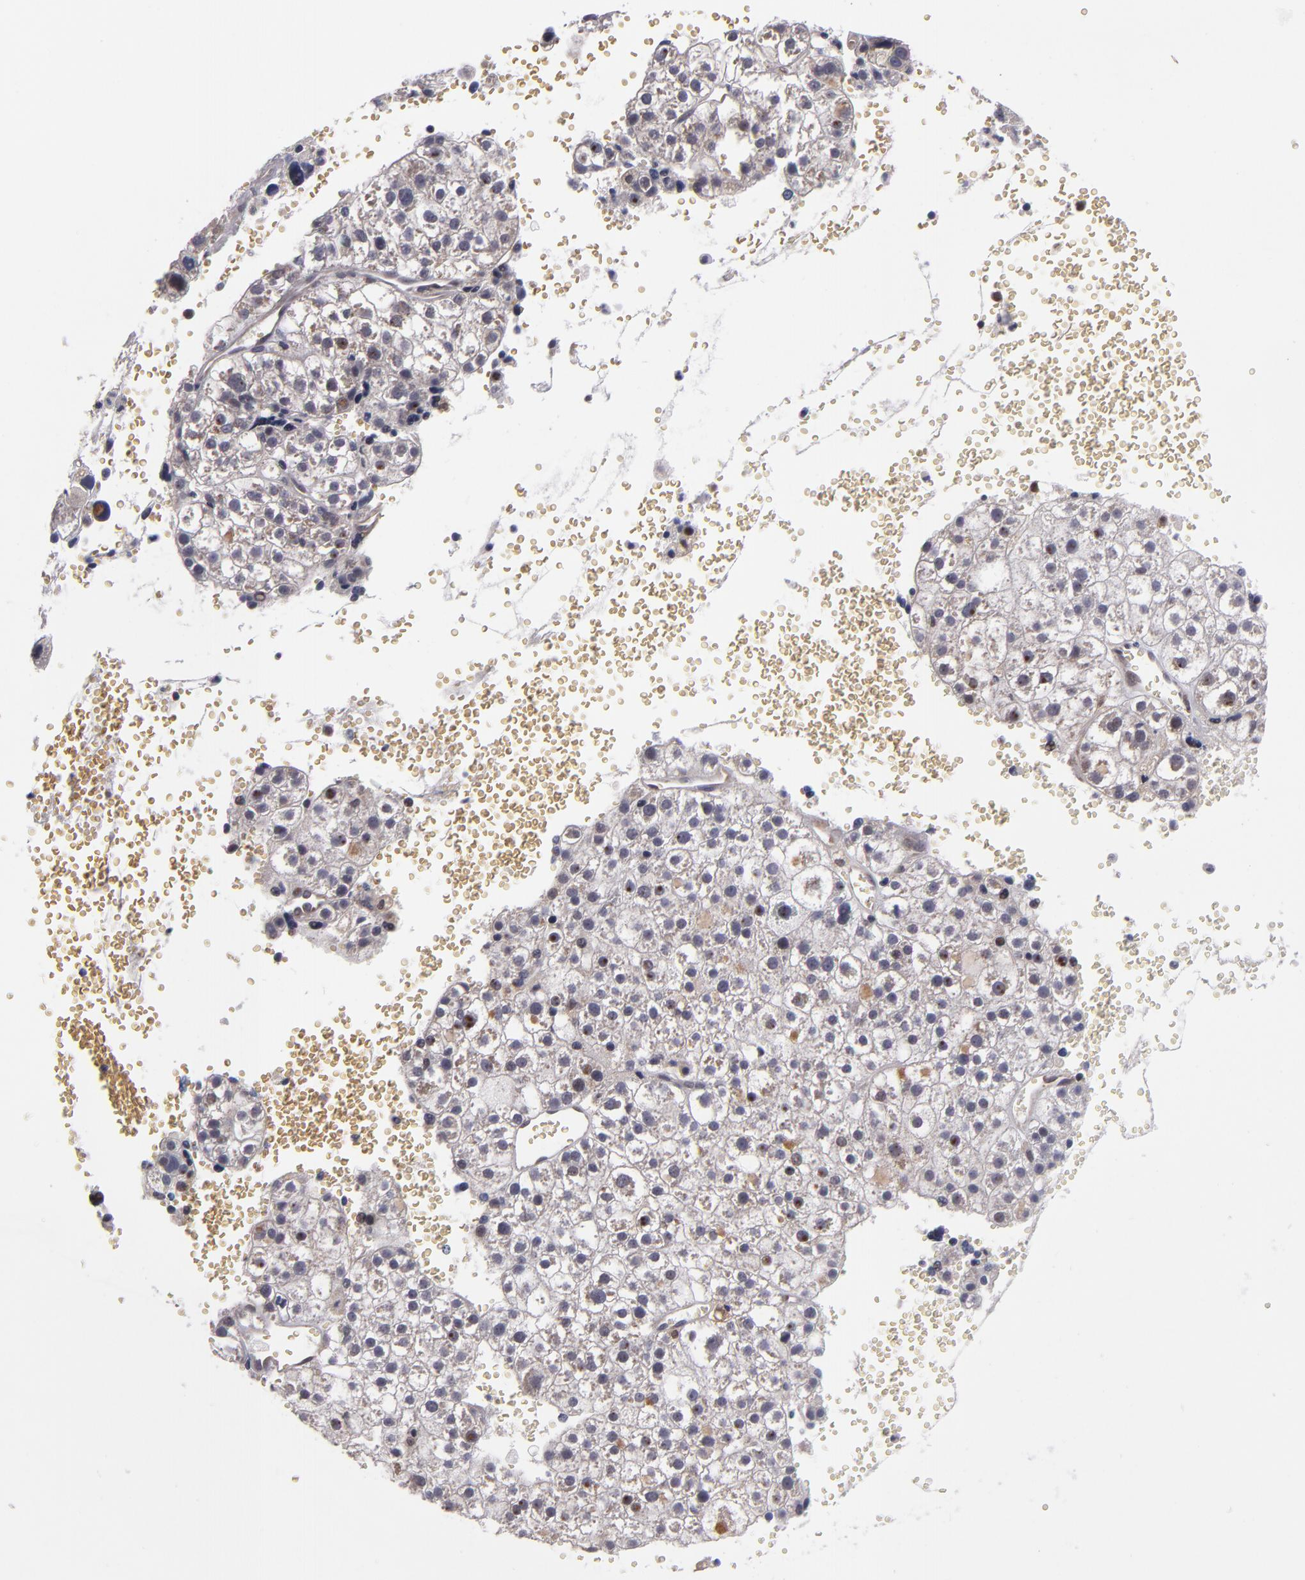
{"staining": {"intensity": "weak", "quantity": "<25%", "location": "cytoplasmic/membranous"}, "tissue": "liver cancer", "cell_type": "Tumor cells", "image_type": "cancer", "snomed": [{"axis": "morphology", "description": "Carcinoma, Hepatocellular, NOS"}, {"axis": "topography", "description": "Liver"}], "caption": "The photomicrograph reveals no staining of tumor cells in liver hepatocellular carcinoma.", "gene": "CASP1", "patient": {"sex": "female", "age": 85}}